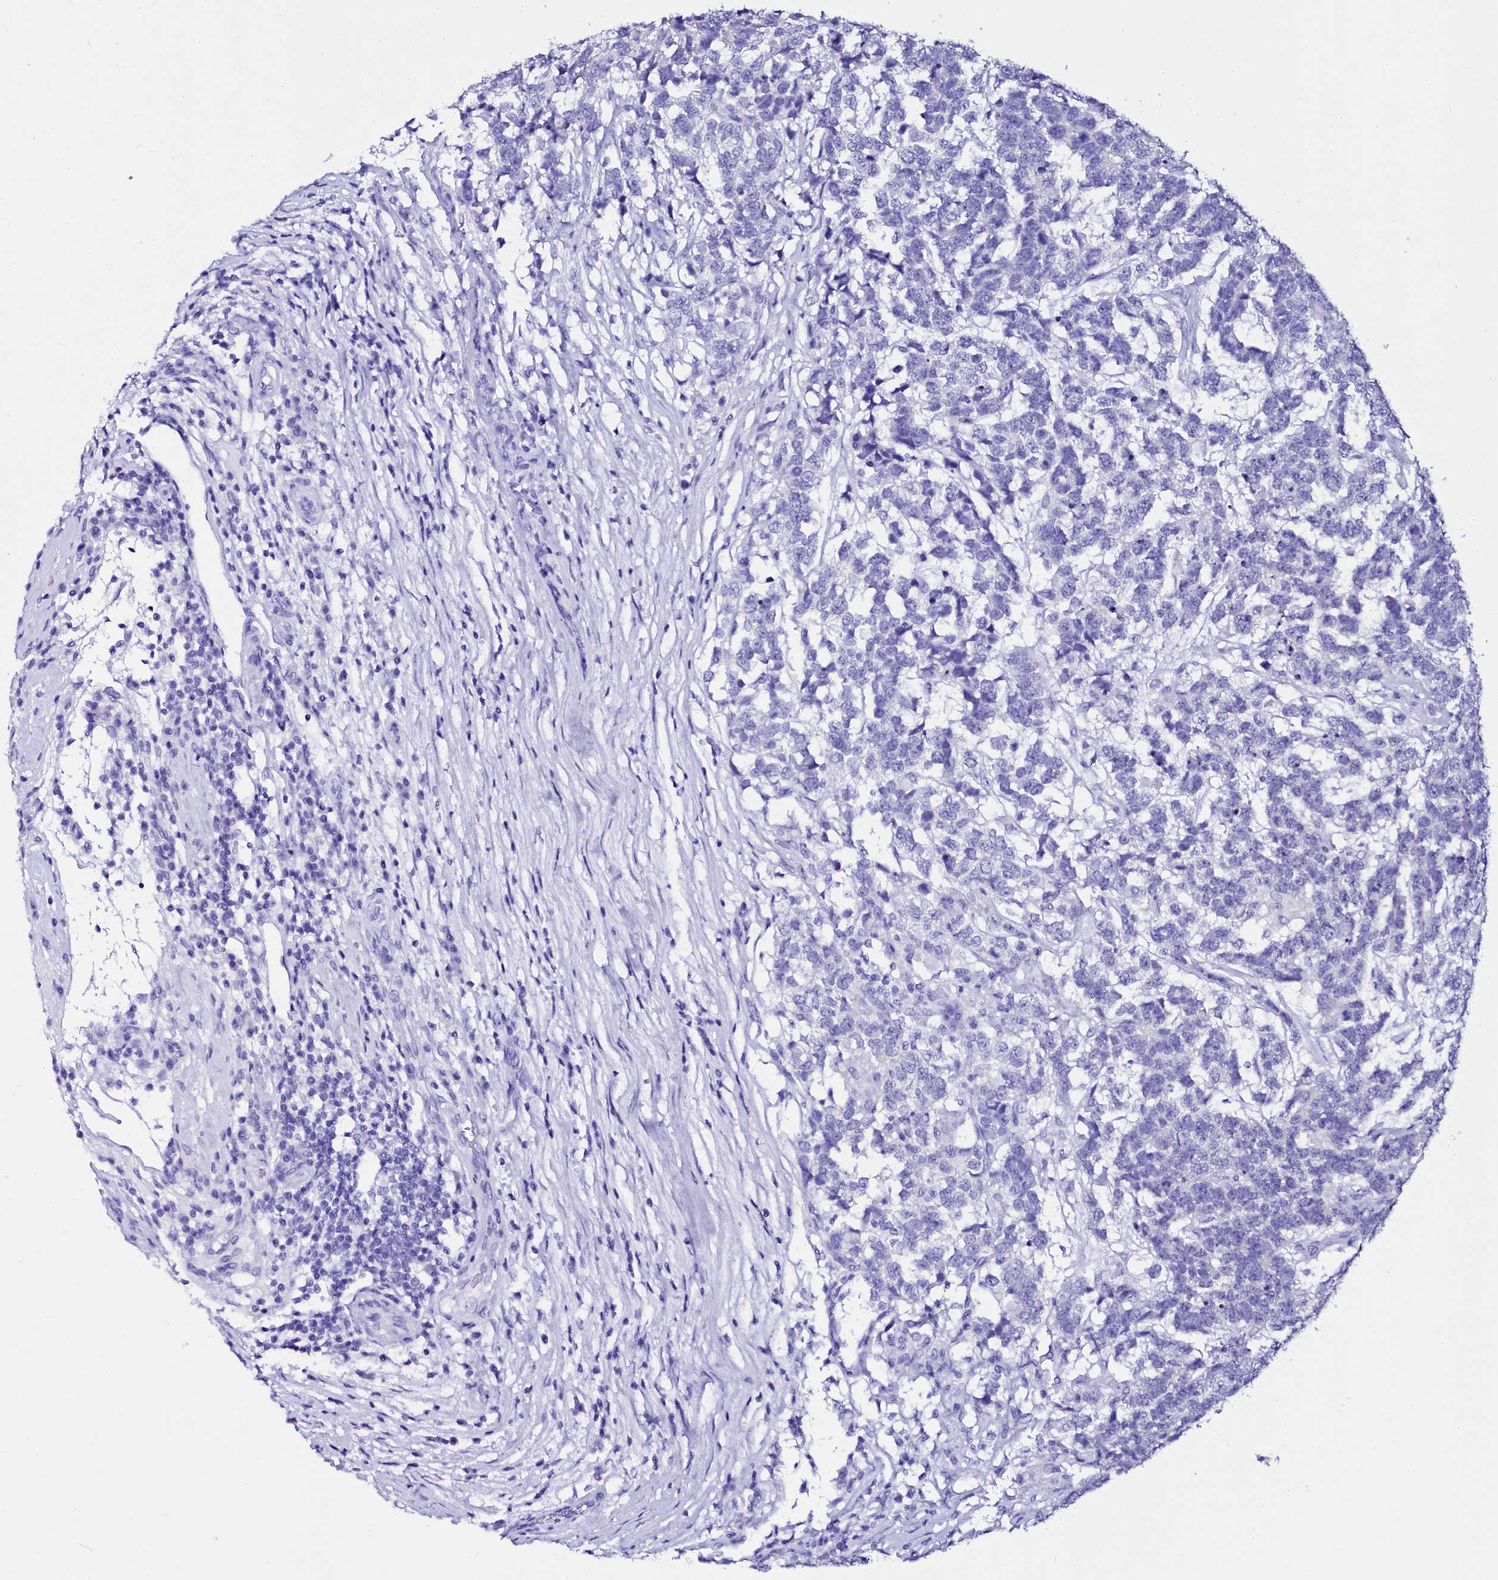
{"staining": {"intensity": "negative", "quantity": "none", "location": "none"}, "tissue": "testis cancer", "cell_type": "Tumor cells", "image_type": "cancer", "snomed": [{"axis": "morphology", "description": "Carcinoma, Embryonal, NOS"}, {"axis": "topography", "description": "Testis"}], "caption": "Tumor cells show no significant protein expression in testis cancer. The staining is performed using DAB brown chromogen with nuclei counter-stained in using hematoxylin.", "gene": "SORD", "patient": {"sex": "male", "age": 26}}